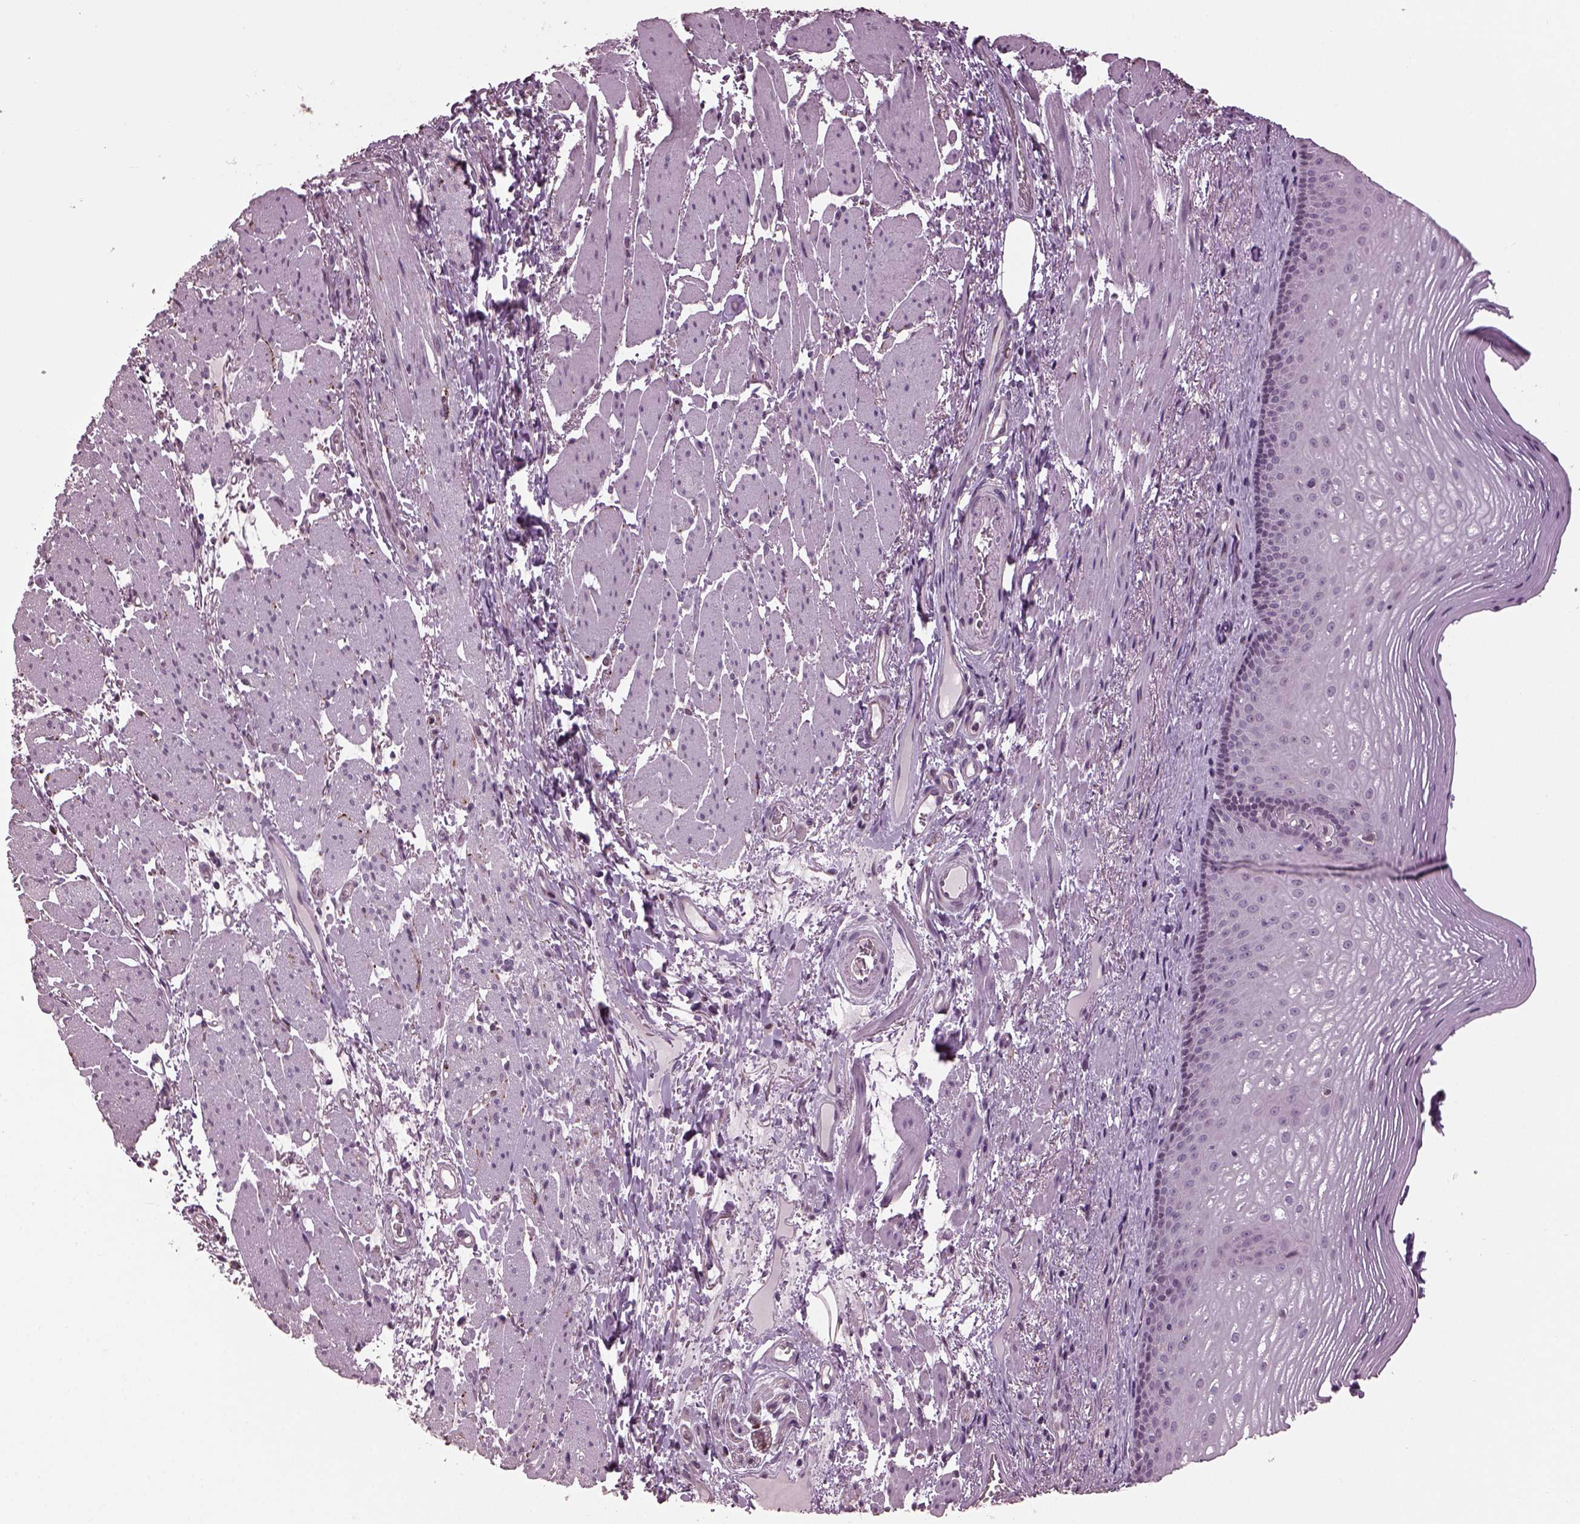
{"staining": {"intensity": "negative", "quantity": "none", "location": "none"}, "tissue": "esophagus", "cell_type": "Squamous epithelial cells", "image_type": "normal", "snomed": [{"axis": "morphology", "description": "Normal tissue, NOS"}, {"axis": "topography", "description": "Esophagus"}], "caption": "Micrograph shows no significant protein positivity in squamous epithelial cells of normal esophagus. The staining is performed using DAB (3,3'-diaminobenzidine) brown chromogen with nuclei counter-stained in using hematoxylin.", "gene": "GAL", "patient": {"sex": "male", "age": 76}}